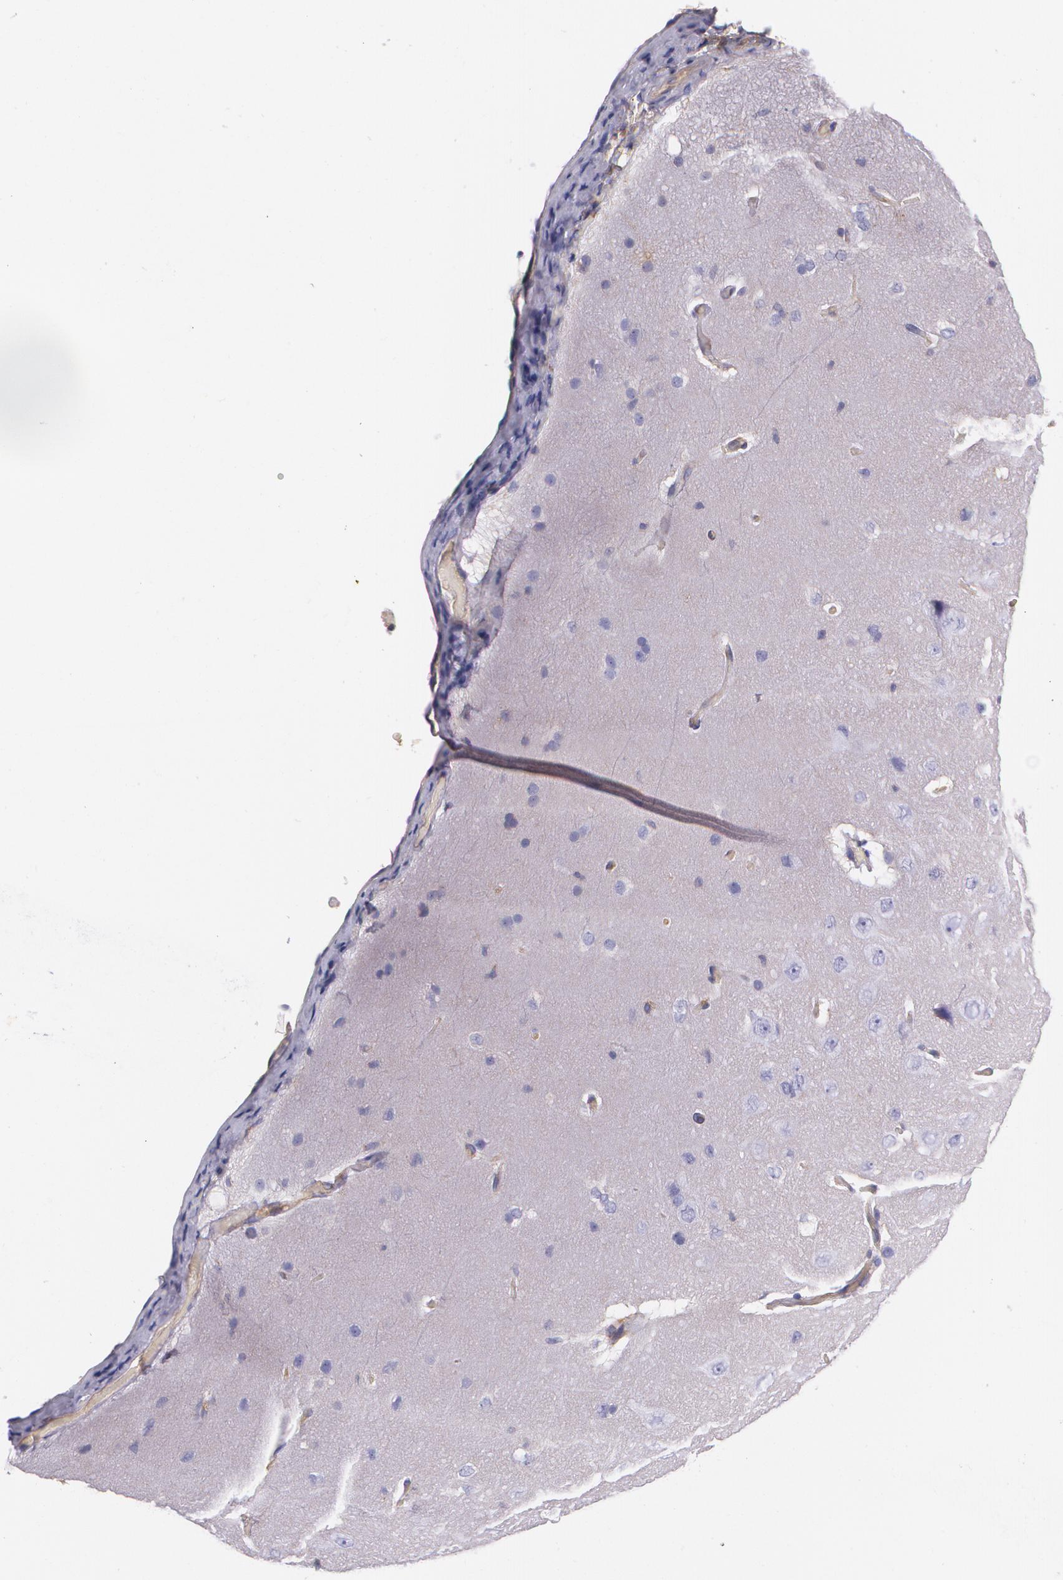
{"staining": {"intensity": "moderate", "quantity": ">75%", "location": "cytoplasmic/membranous"}, "tissue": "cerebral cortex", "cell_type": "Endothelial cells", "image_type": "normal", "snomed": [{"axis": "morphology", "description": "Normal tissue, NOS"}, {"axis": "topography", "description": "Cerebral cortex"}], "caption": "A medium amount of moderate cytoplasmic/membranous positivity is appreciated in approximately >75% of endothelial cells in unremarkable cerebral cortex.", "gene": "B2M", "patient": {"sex": "female", "age": 45}}